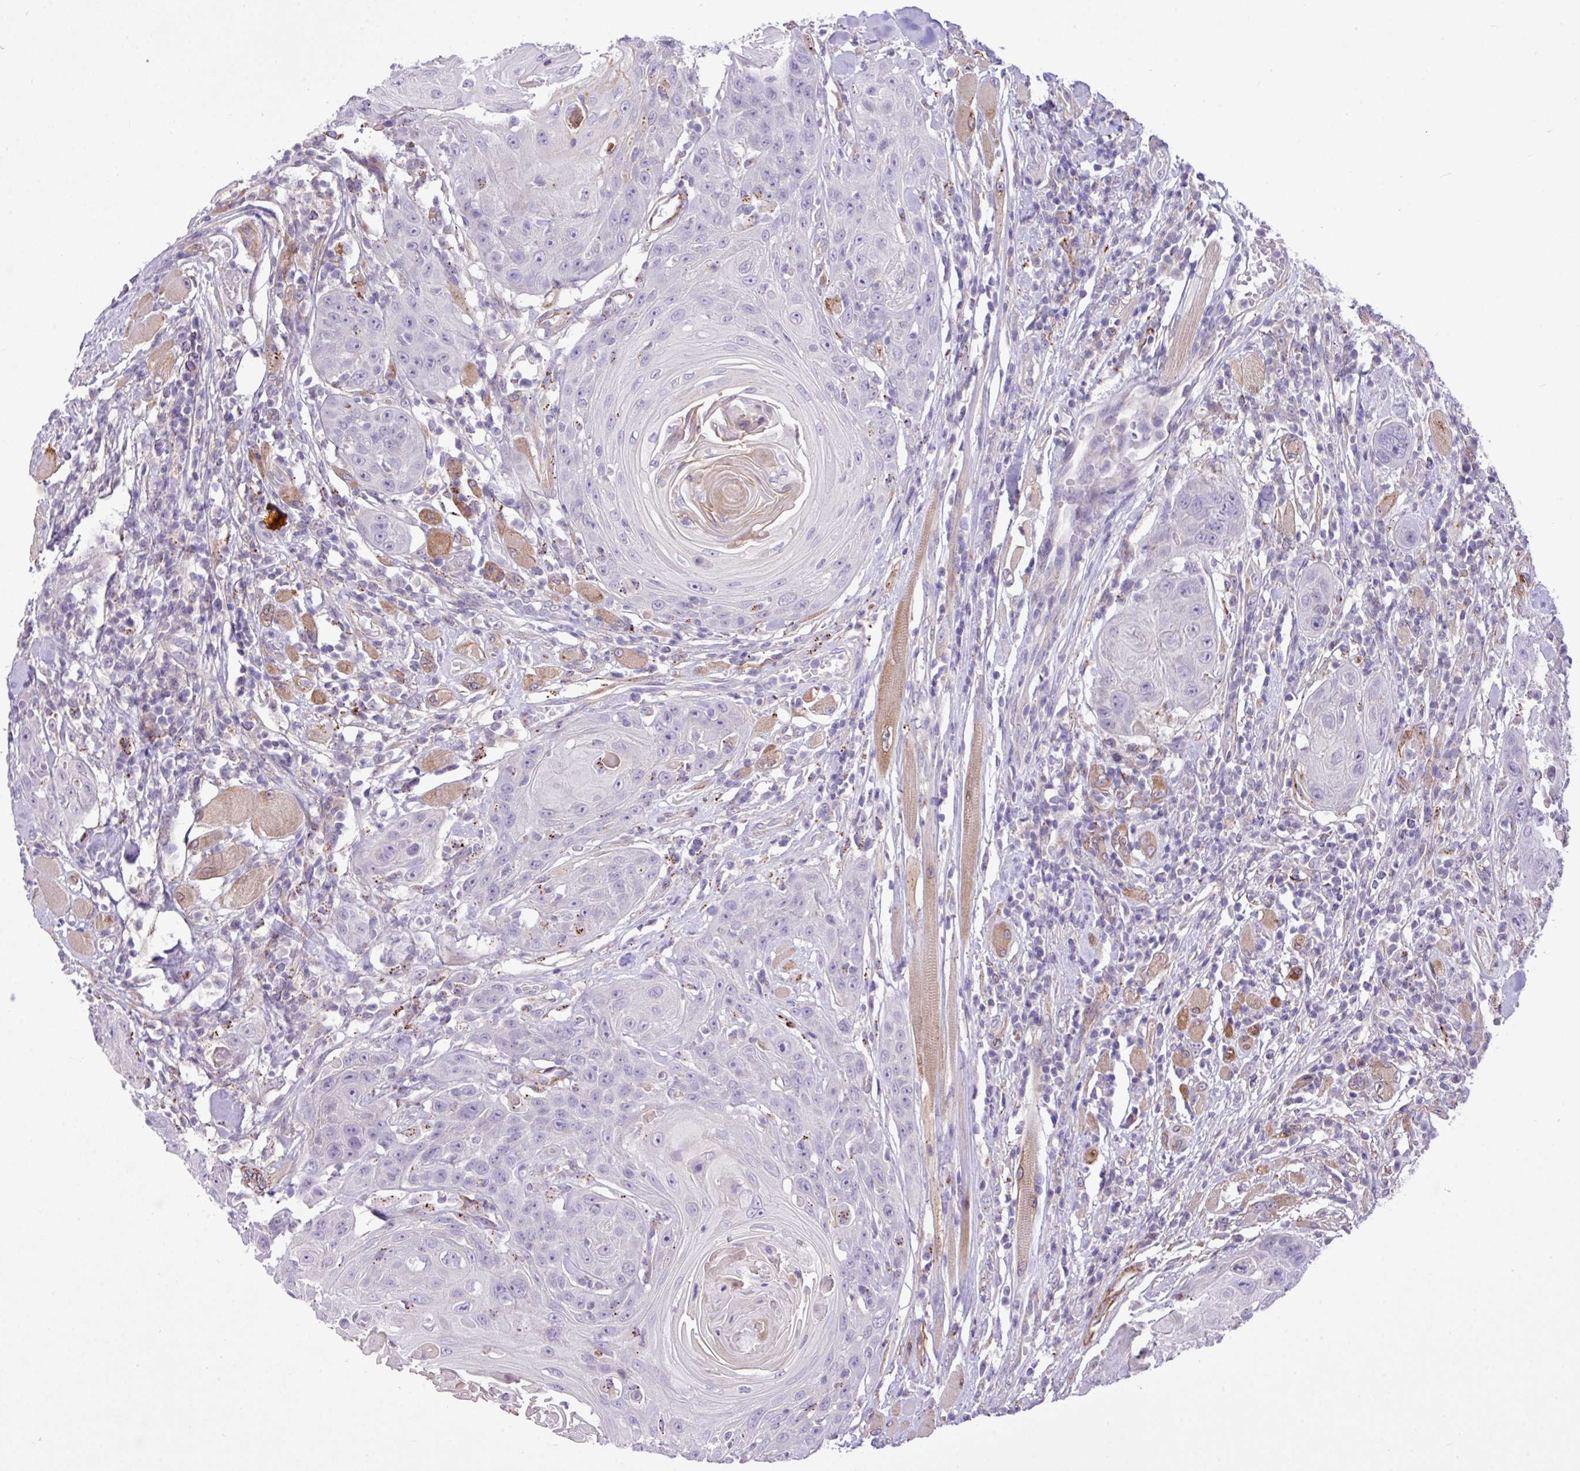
{"staining": {"intensity": "negative", "quantity": "none", "location": "none"}, "tissue": "head and neck cancer", "cell_type": "Tumor cells", "image_type": "cancer", "snomed": [{"axis": "morphology", "description": "Squamous cell carcinoma, NOS"}, {"axis": "topography", "description": "Head-Neck"}], "caption": "Photomicrograph shows no protein staining in tumor cells of head and neck cancer (squamous cell carcinoma) tissue.", "gene": "CD248", "patient": {"sex": "female", "age": 59}}